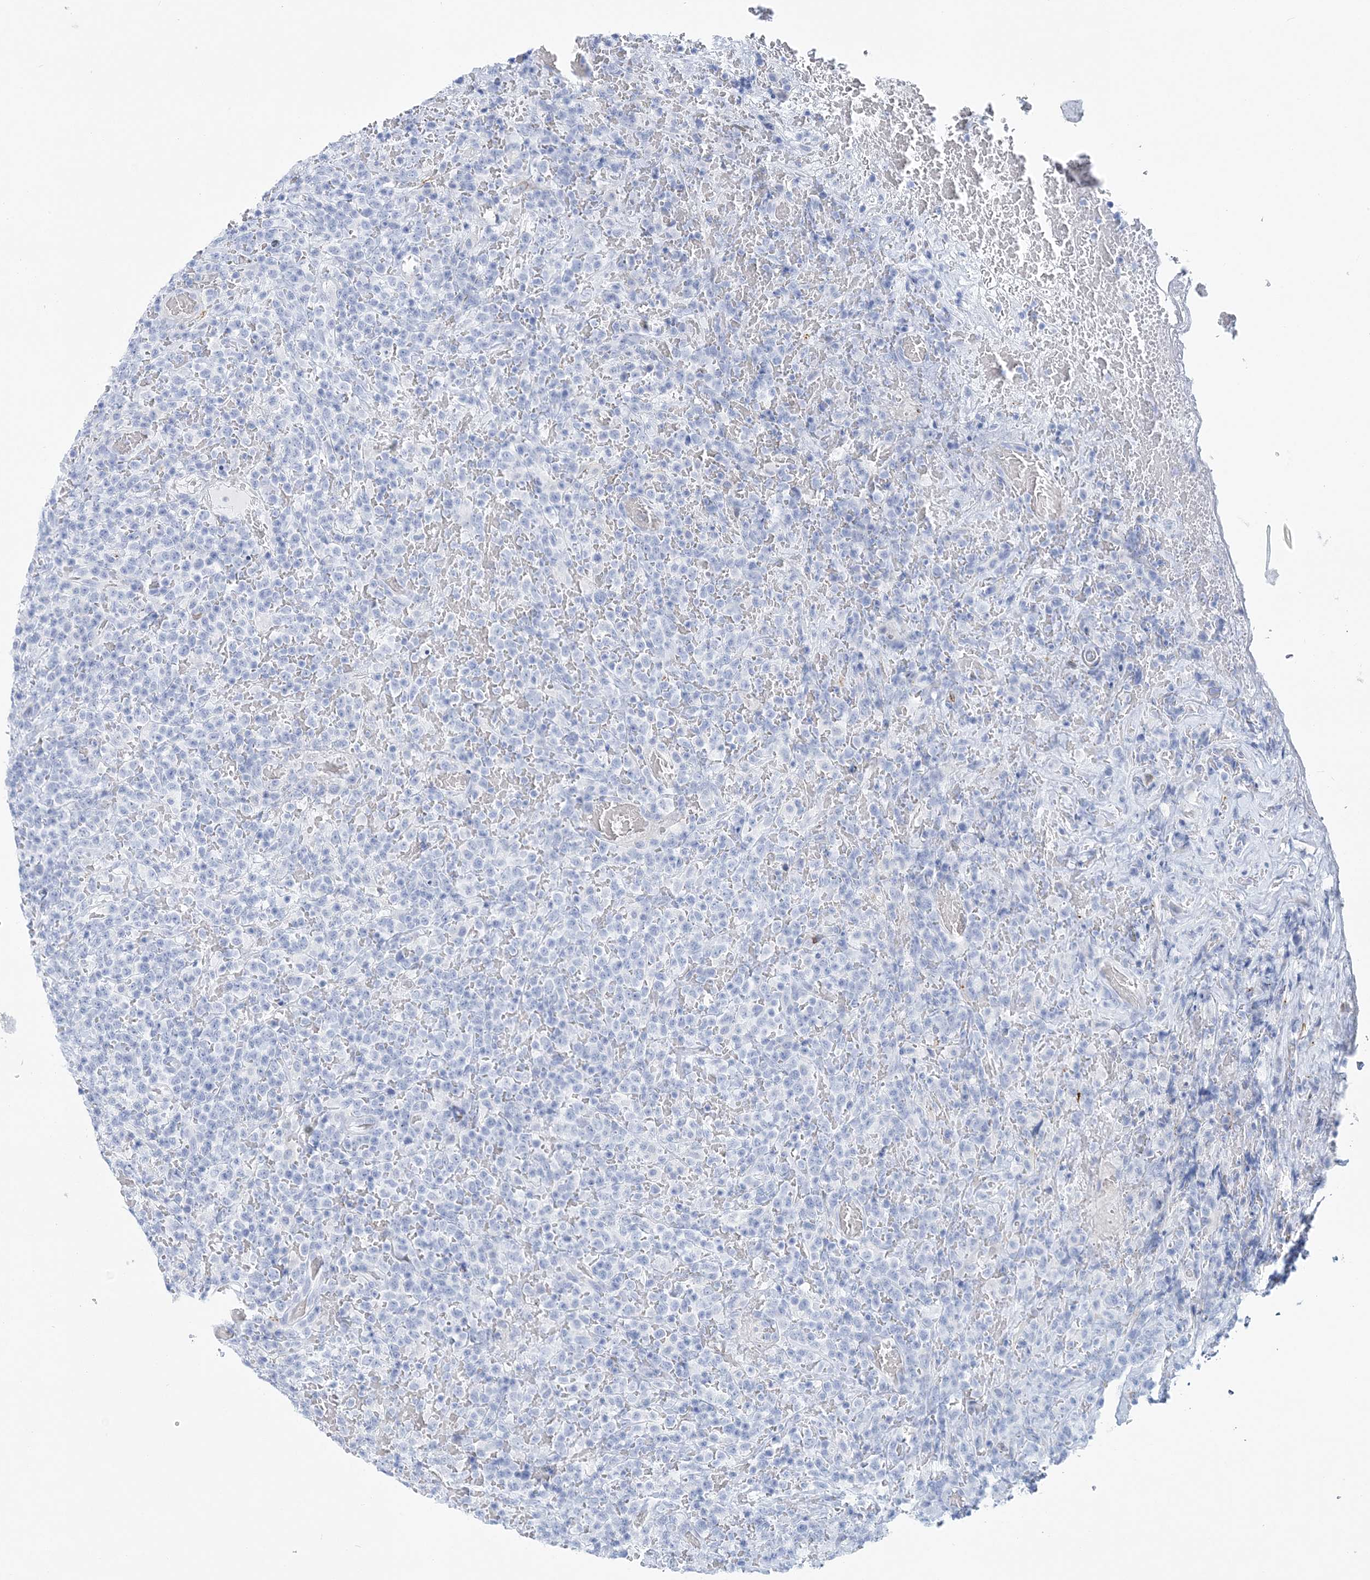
{"staining": {"intensity": "negative", "quantity": "none", "location": "none"}, "tissue": "lymphoma", "cell_type": "Tumor cells", "image_type": "cancer", "snomed": [{"axis": "morphology", "description": "Malignant lymphoma, non-Hodgkin's type, High grade"}, {"axis": "topography", "description": "Colon"}], "caption": "An image of human high-grade malignant lymphoma, non-Hodgkin's type is negative for staining in tumor cells. Brightfield microscopy of IHC stained with DAB (3,3'-diaminobenzidine) (brown) and hematoxylin (blue), captured at high magnification.", "gene": "NKX6-1", "patient": {"sex": "female", "age": 53}}